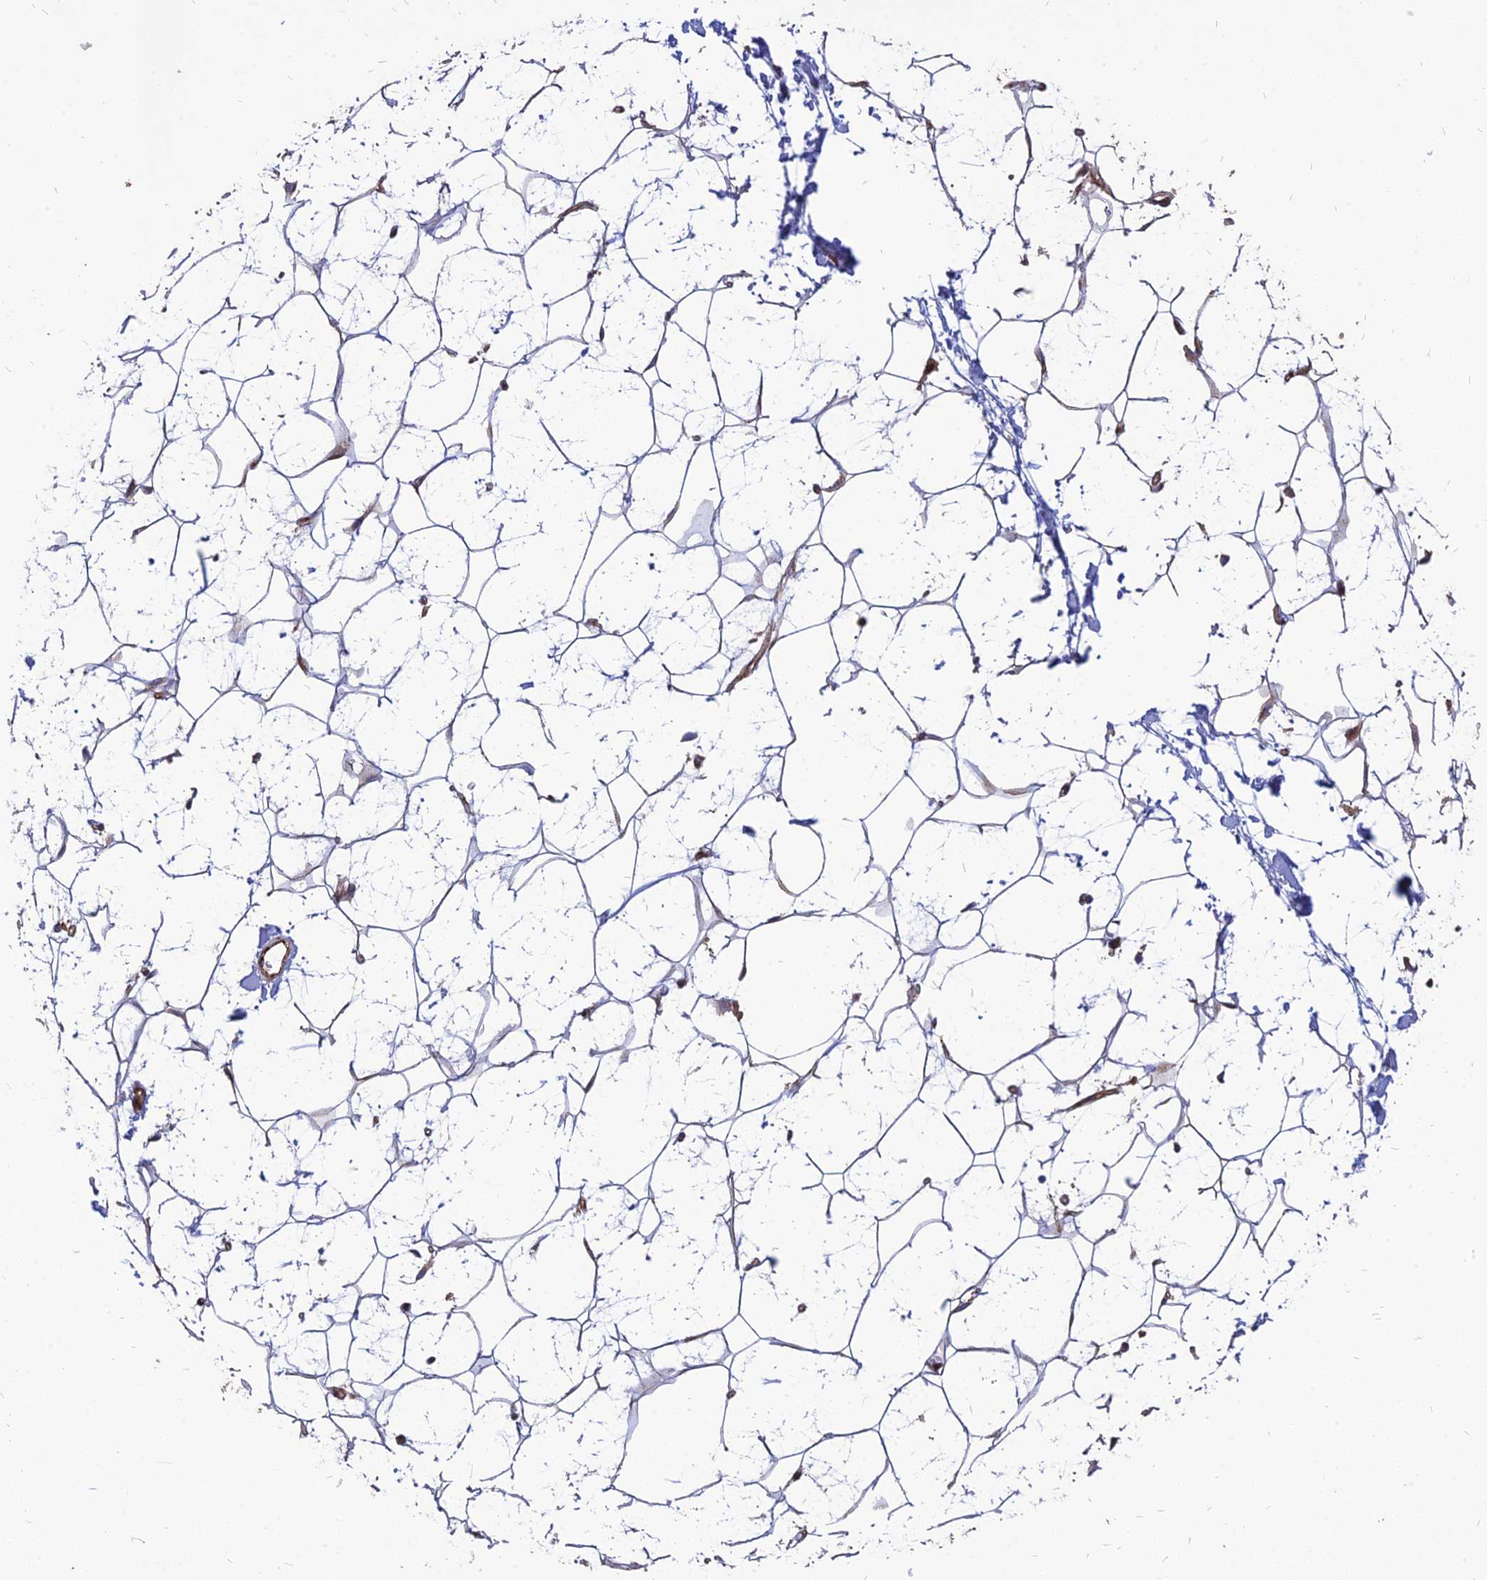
{"staining": {"intensity": "negative", "quantity": "none", "location": "none"}, "tissue": "adipose tissue", "cell_type": "Adipocytes", "image_type": "normal", "snomed": [{"axis": "morphology", "description": "Normal tissue, NOS"}, {"axis": "topography", "description": "Breast"}], "caption": "Protein analysis of normal adipose tissue shows no significant positivity in adipocytes.", "gene": "ST3GAL6", "patient": {"sex": "female", "age": 26}}